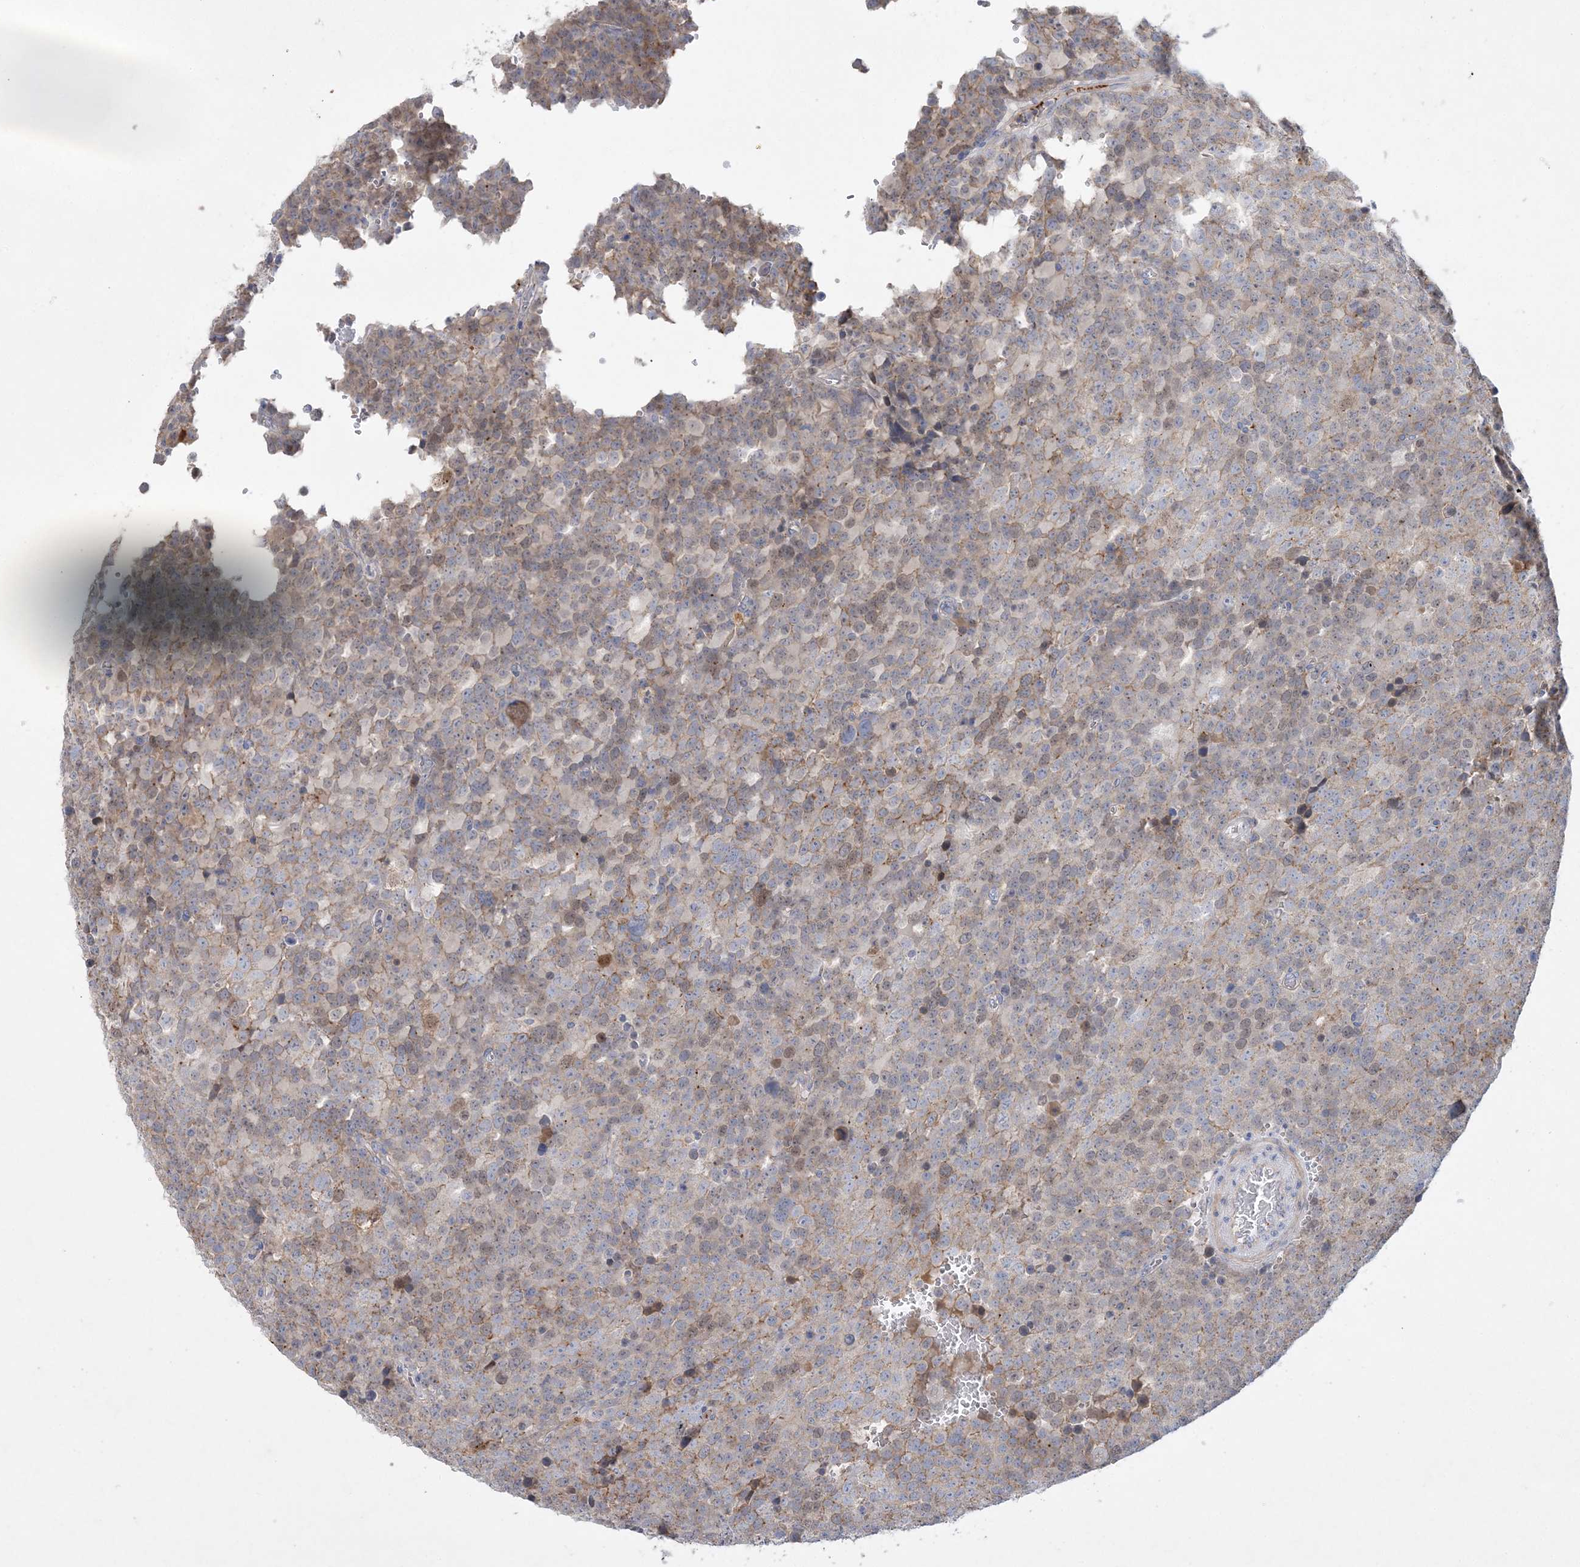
{"staining": {"intensity": "negative", "quantity": "none", "location": "none"}, "tissue": "testis cancer", "cell_type": "Tumor cells", "image_type": "cancer", "snomed": [{"axis": "morphology", "description": "Seminoma, NOS"}, {"axis": "topography", "description": "Testis"}], "caption": "This is a image of immunohistochemistry (IHC) staining of seminoma (testis), which shows no expression in tumor cells. The staining is performed using DAB (3,3'-diaminobenzidine) brown chromogen with nuclei counter-stained in using hematoxylin.", "gene": "ADCK2", "patient": {"sex": "male", "age": 71}}